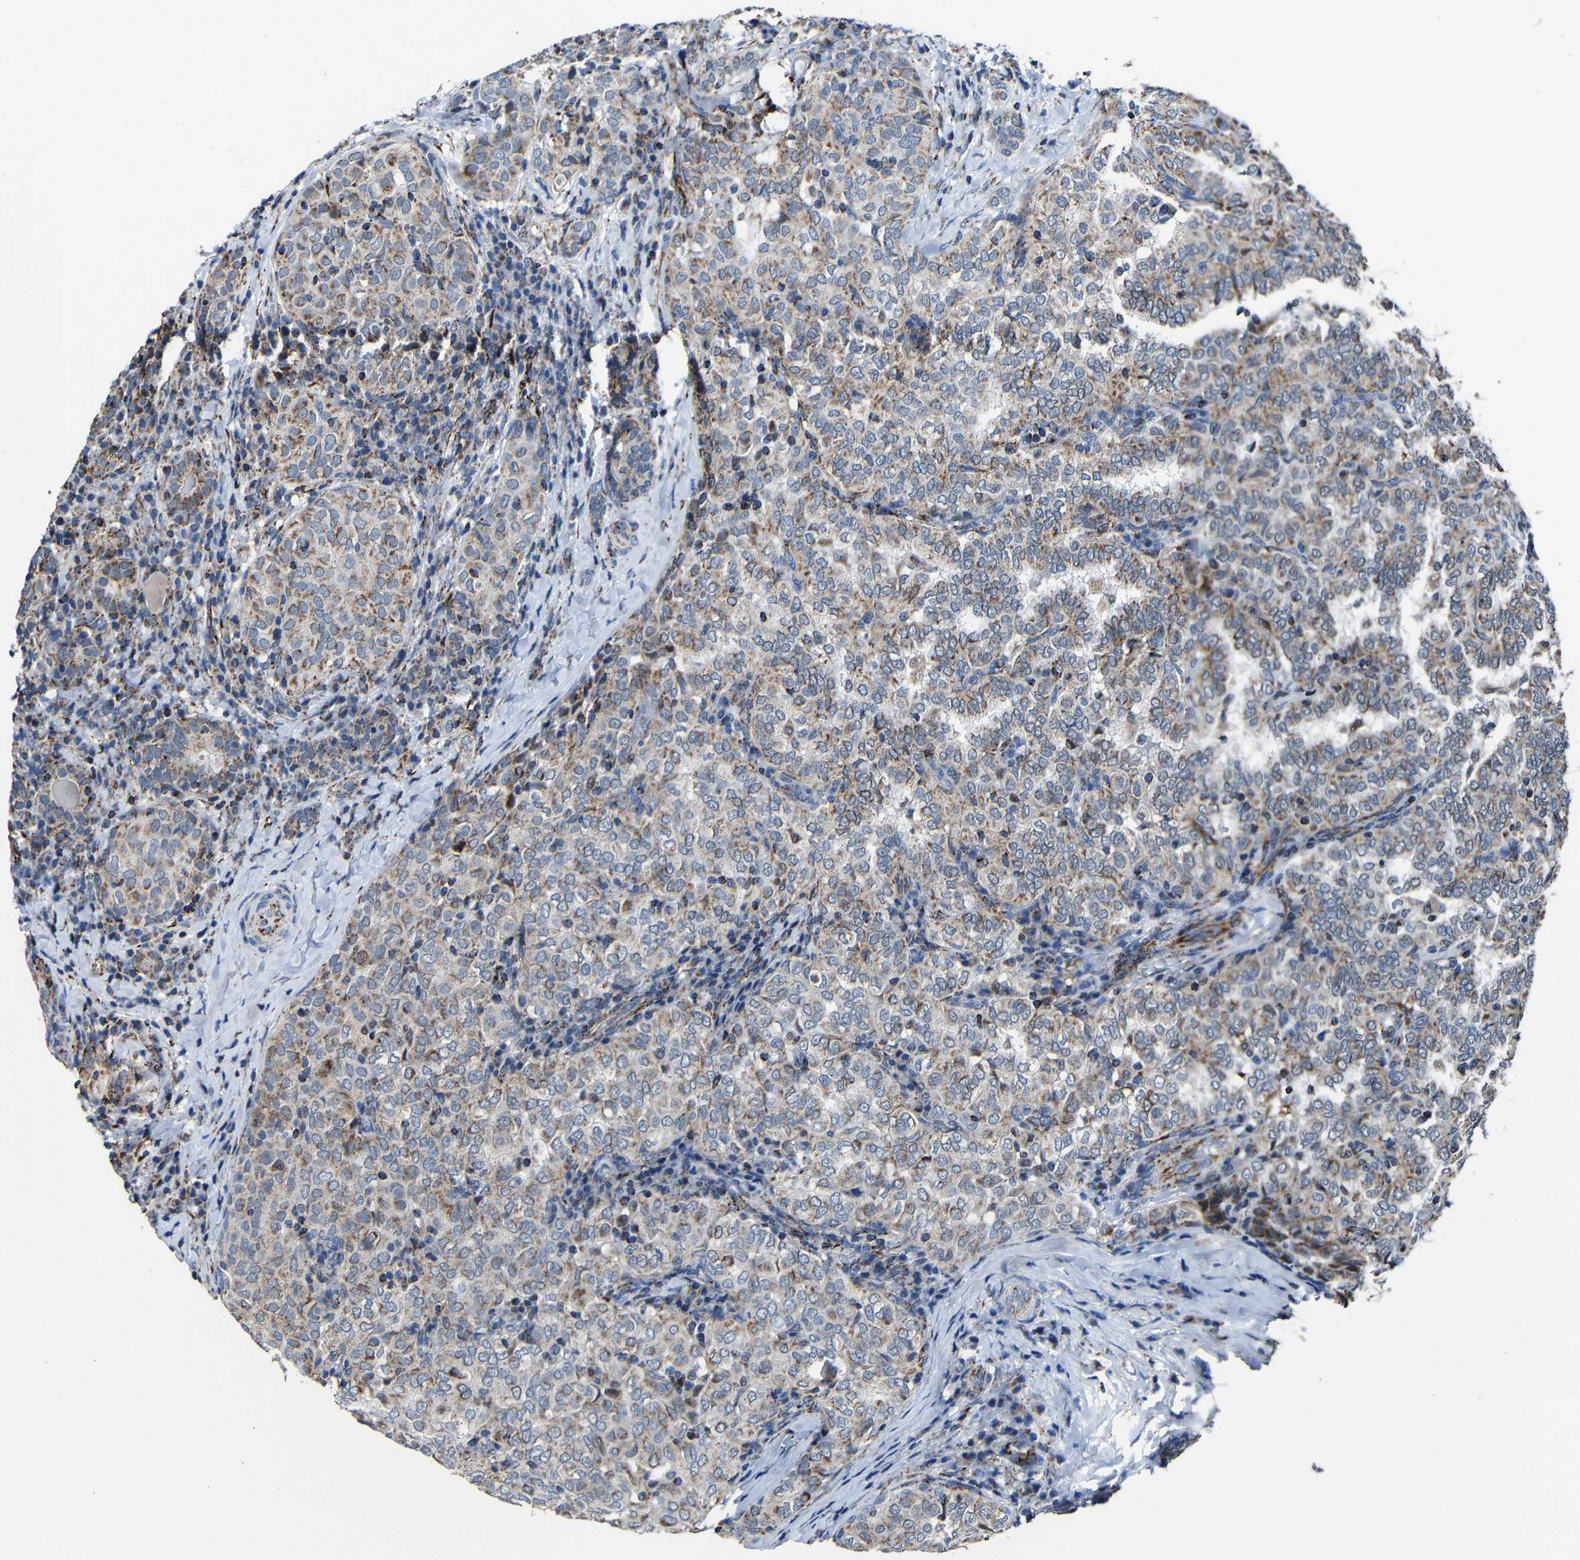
{"staining": {"intensity": "moderate", "quantity": "25%-75%", "location": "cytoplasmic/membranous"}, "tissue": "thyroid cancer", "cell_type": "Tumor cells", "image_type": "cancer", "snomed": [{"axis": "morphology", "description": "Papillary adenocarcinoma, NOS"}, {"axis": "topography", "description": "Thyroid gland"}], "caption": "Human thyroid cancer (papillary adenocarcinoma) stained with a brown dye demonstrates moderate cytoplasmic/membranous positive expression in about 25%-75% of tumor cells.", "gene": "CA5B", "patient": {"sex": "female", "age": 30}}